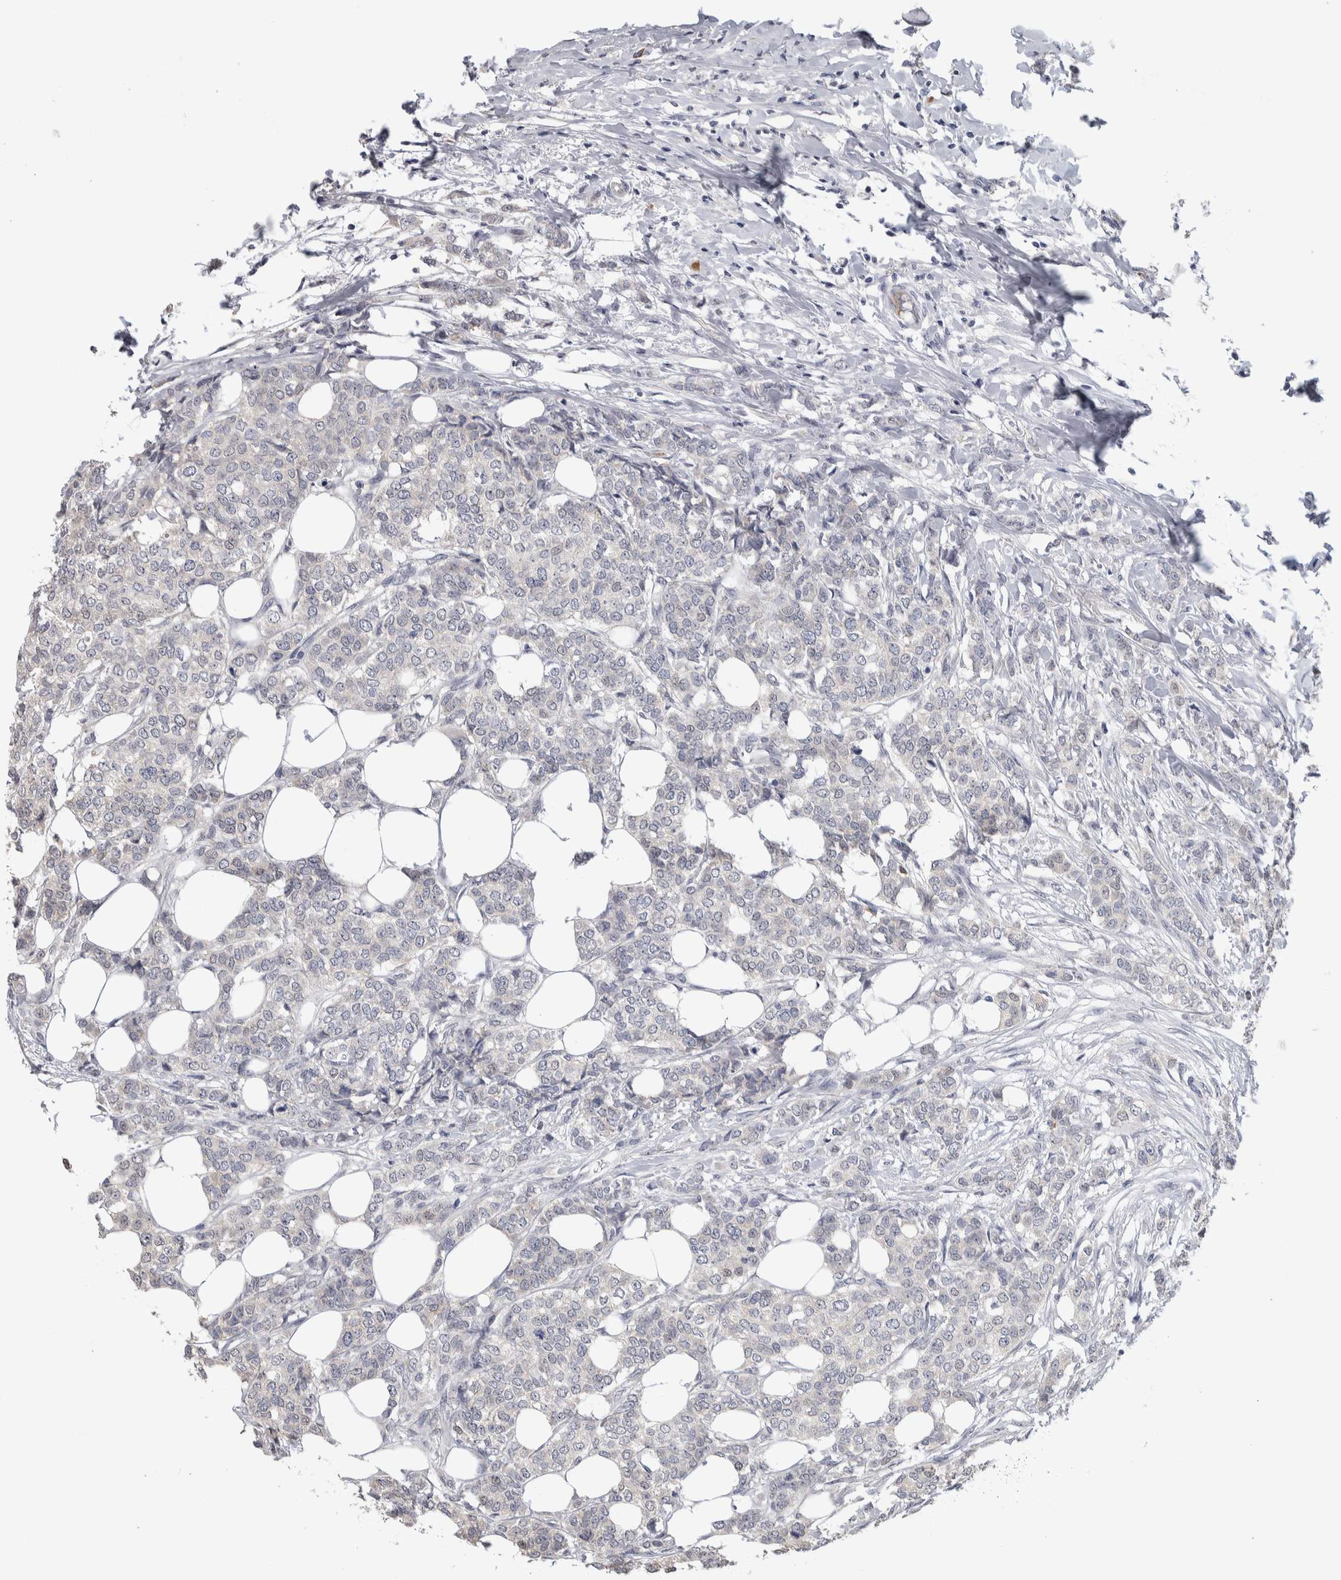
{"staining": {"intensity": "negative", "quantity": "none", "location": "none"}, "tissue": "breast cancer", "cell_type": "Tumor cells", "image_type": "cancer", "snomed": [{"axis": "morphology", "description": "Lobular carcinoma"}, {"axis": "topography", "description": "Skin"}, {"axis": "topography", "description": "Breast"}], "caption": "Tumor cells are negative for protein expression in human breast lobular carcinoma.", "gene": "TMEM102", "patient": {"sex": "female", "age": 46}}